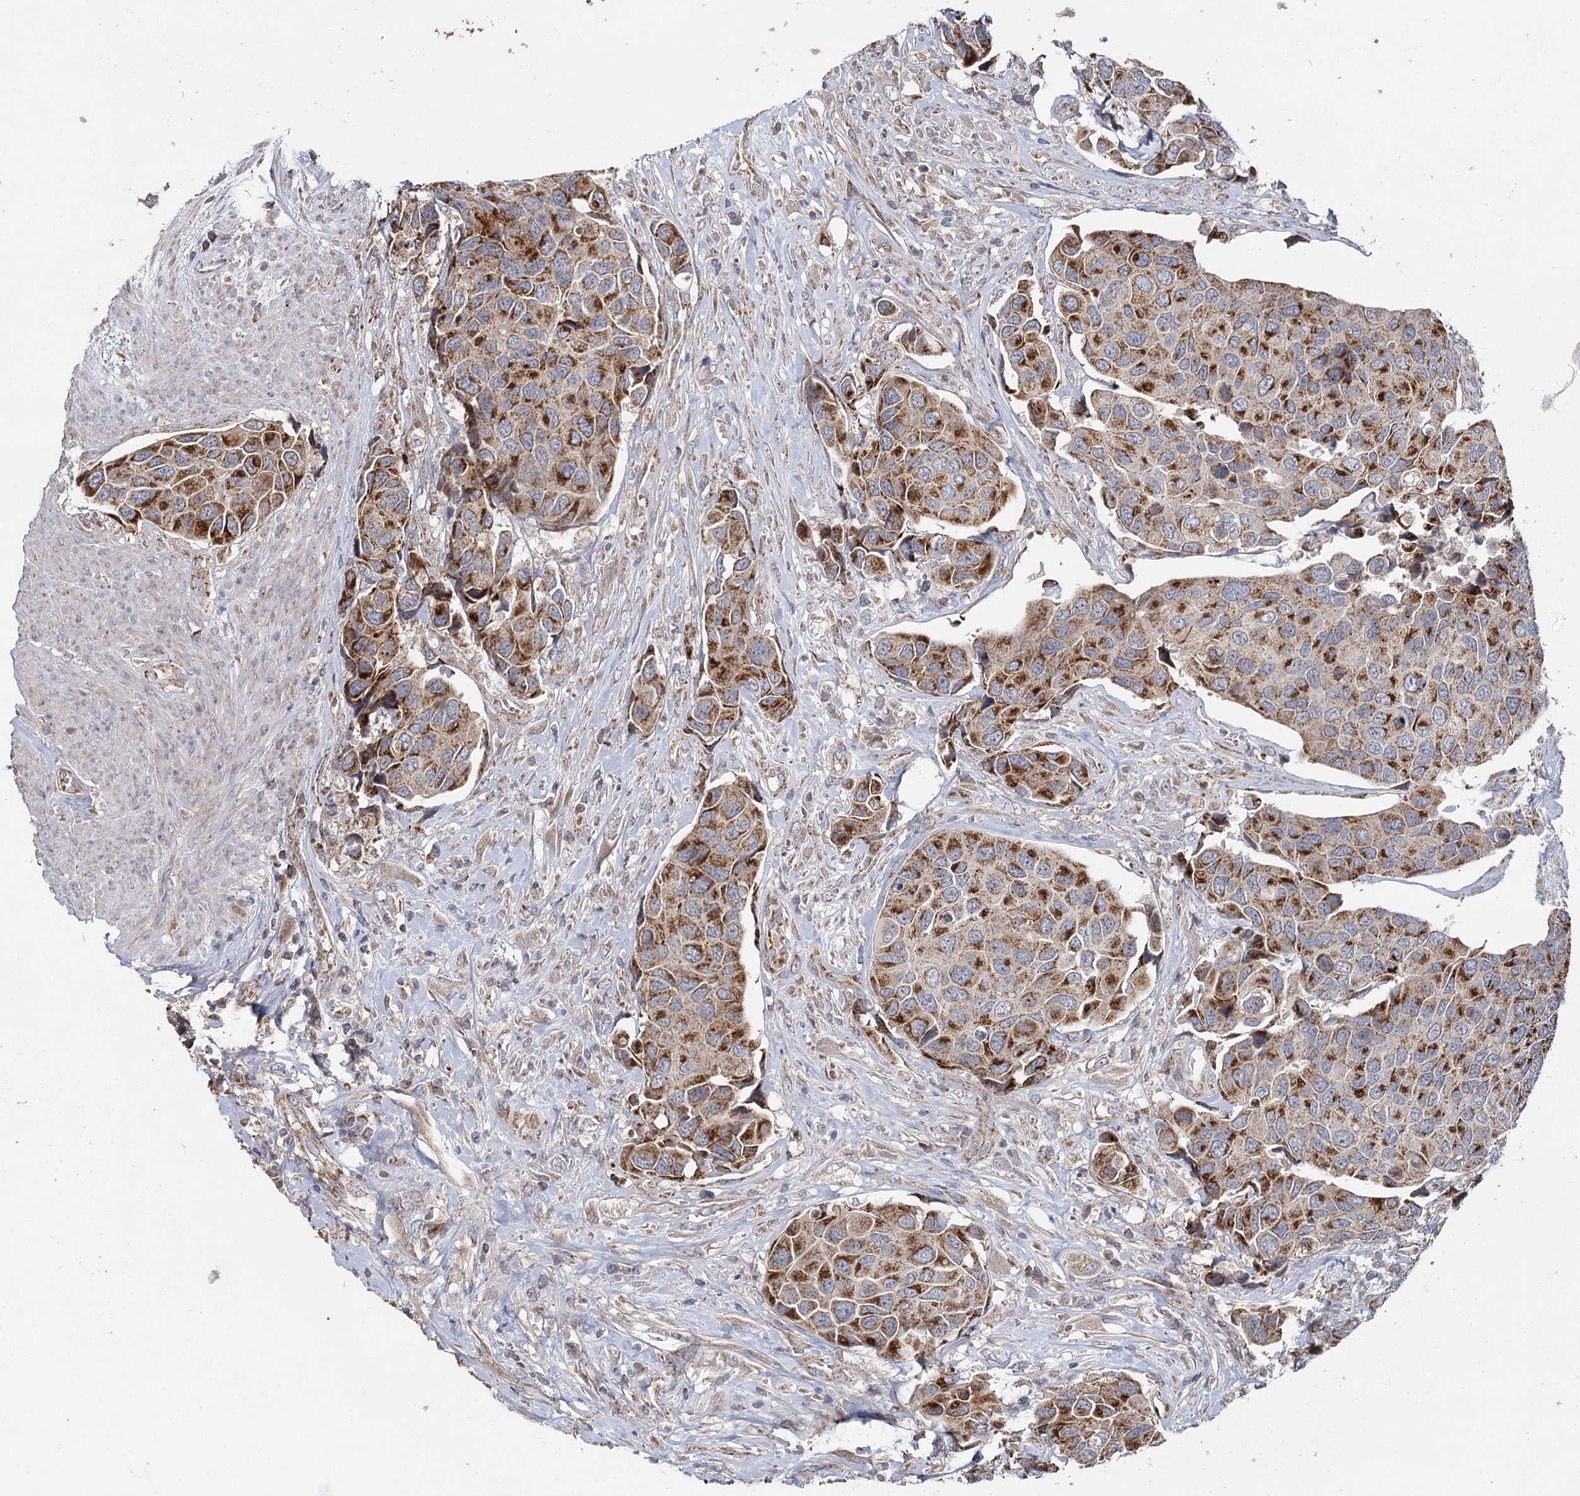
{"staining": {"intensity": "strong", "quantity": ">75%", "location": "cytoplasmic/membranous"}, "tissue": "urothelial cancer", "cell_type": "Tumor cells", "image_type": "cancer", "snomed": [{"axis": "morphology", "description": "Urothelial carcinoma, High grade"}, {"axis": "topography", "description": "Urinary bladder"}], "caption": "Brown immunohistochemical staining in human urothelial cancer reveals strong cytoplasmic/membranous positivity in about >75% of tumor cells.", "gene": "MRPL44", "patient": {"sex": "male", "age": 74}}